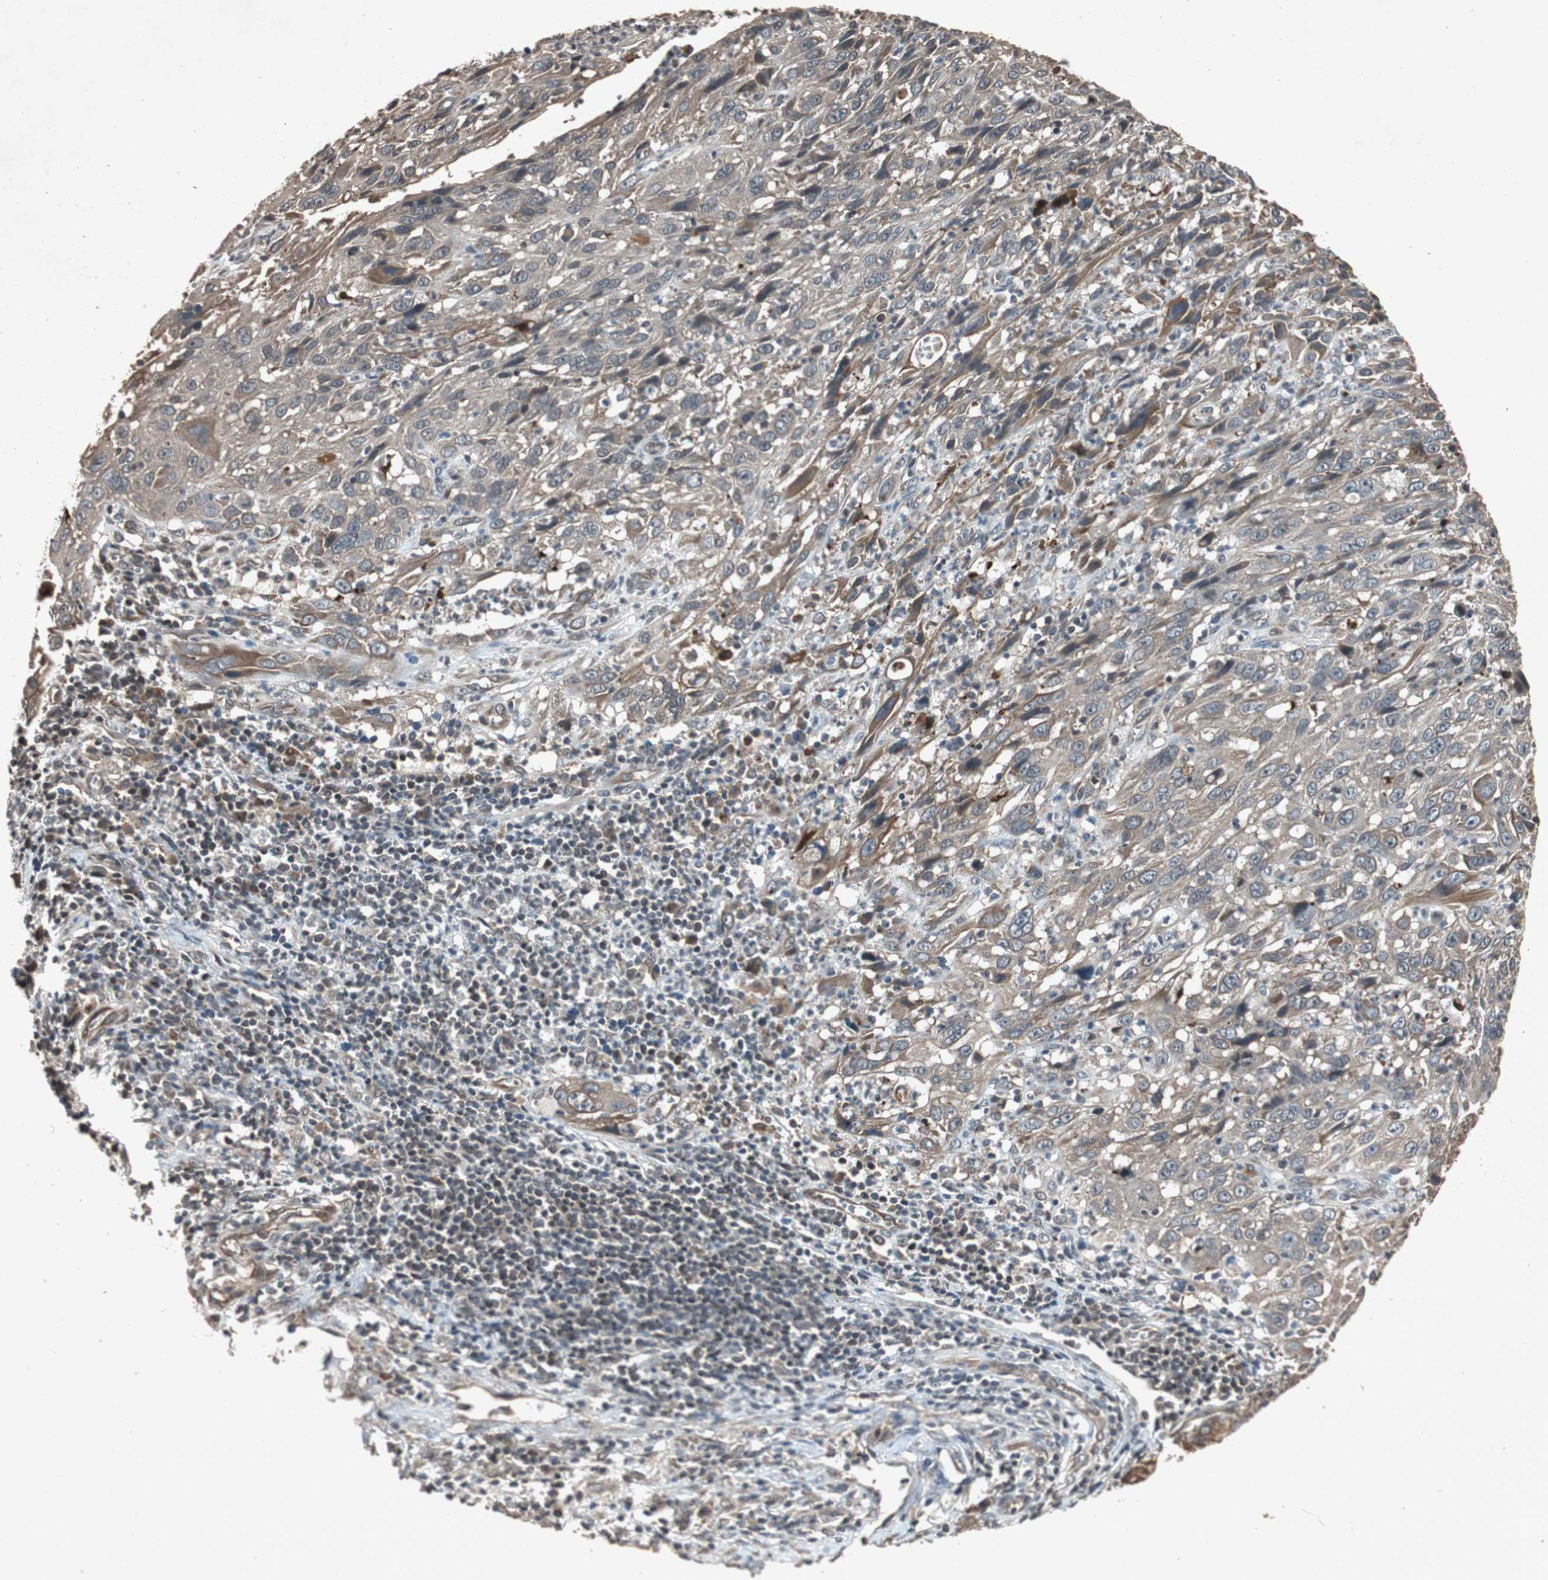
{"staining": {"intensity": "weak", "quantity": "25%-75%", "location": "cytoplasmic/membranous"}, "tissue": "cervical cancer", "cell_type": "Tumor cells", "image_type": "cancer", "snomed": [{"axis": "morphology", "description": "Squamous cell carcinoma, NOS"}, {"axis": "topography", "description": "Cervix"}], "caption": "This image shows cervical squamous cell carcinoma stained with IHC to label a protein in brown. The cytoplasmic/membranous of tumor cells show weak positivity for the protein. Nuclei are counter-stained blue.", "gene": "SLIT2", "patient": {"sex": "female", "age": 32}}